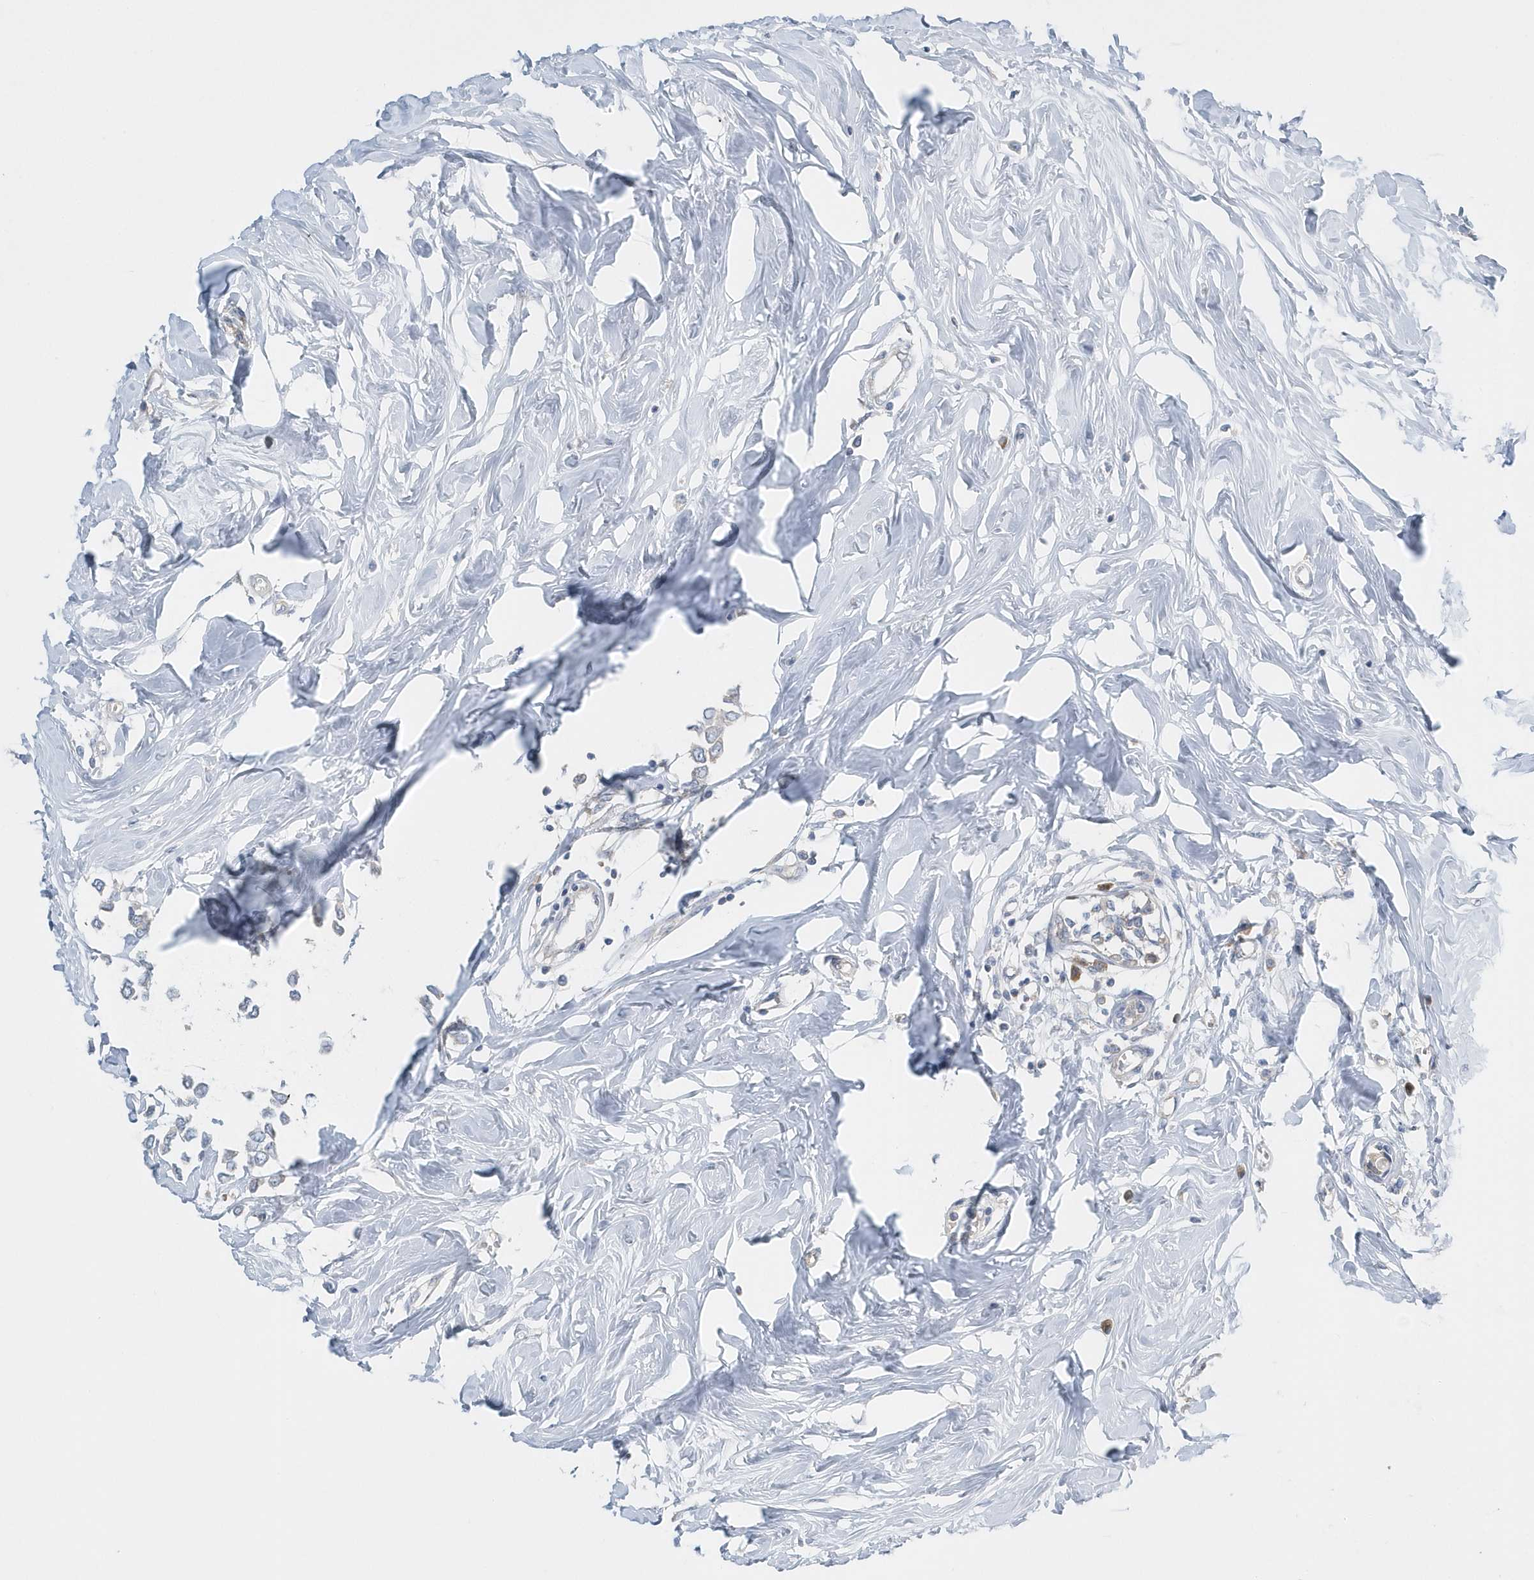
{"staining": {"intensity": "negative", "quantity": "none", "location": "none"}, "tissue": "breast cancer", "cell_type": "Tumor cells", "image_type": "cancer", "snomed": [{"axis": "morphology", "description": "Lobular carcinoma"}, {"axis": "topography", "description": "Breast"}], "caption": "Tumor cells show no significant protein staining in breast lobular carcinoma.", "gene": "EIF3C", "patient": {"sex": "female", "age": 51}}